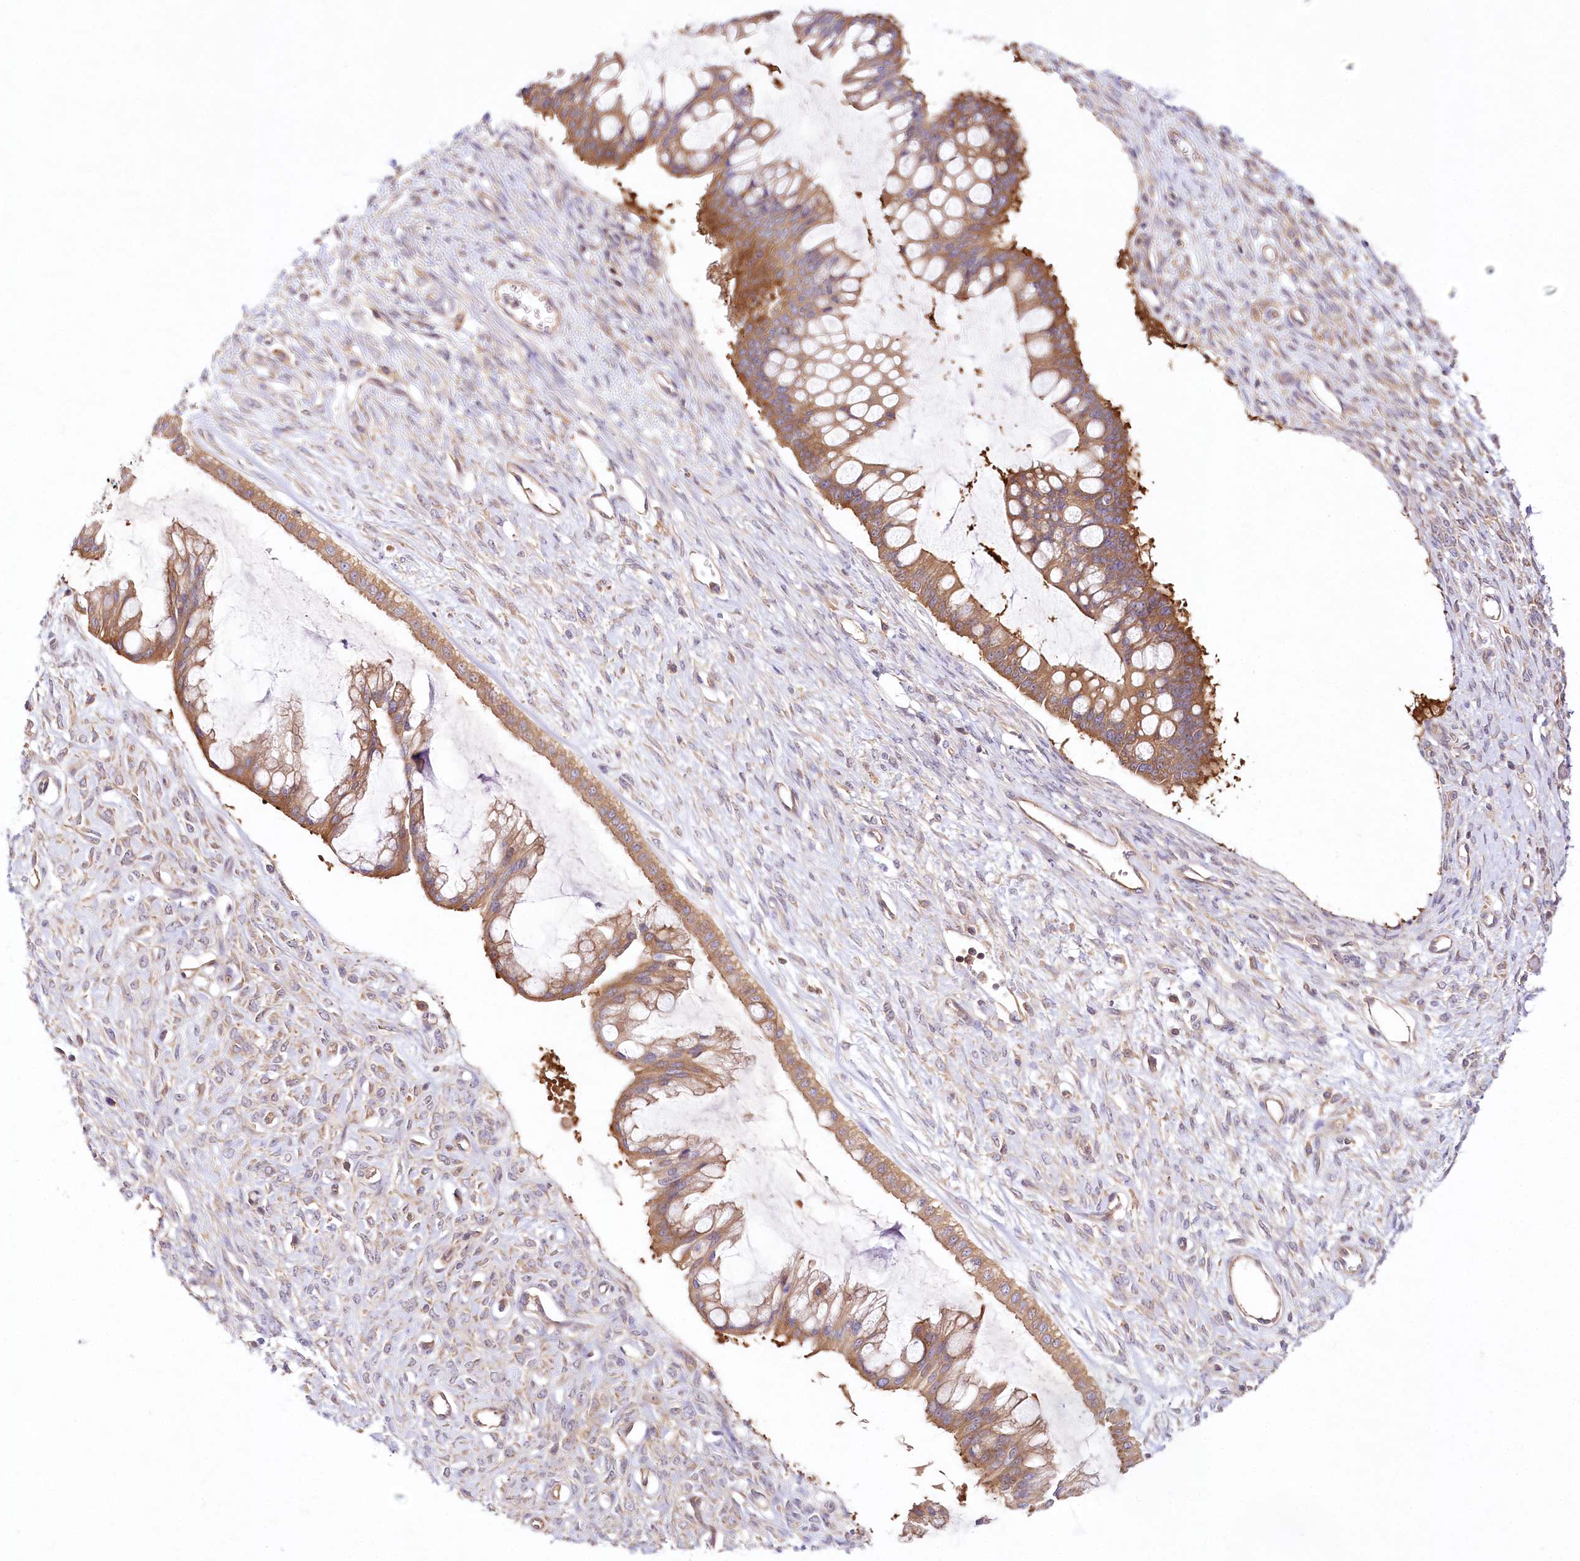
{"staining": {"intensity": "moderate", "quantity": ">75%", "location": "cytoplasmic/membranous"}, "tissue": "ovarian cancer", "cell_type": "Tumor cells", "image_type": "cancer", "snomed": [{"axis": "morphology", "description": "Cystadenocarcinoma, mucinous, NOS"}, {"axis": "topography", "description": "Ovary"}], "caption": "Tumor cells display medium levels of moderate cytoplasmic/membranous expression in approximately >75% of cells in ovarian cancer.", "gene": "ABRAXAS2", "patient": {"sex": "female", "age": 73}}